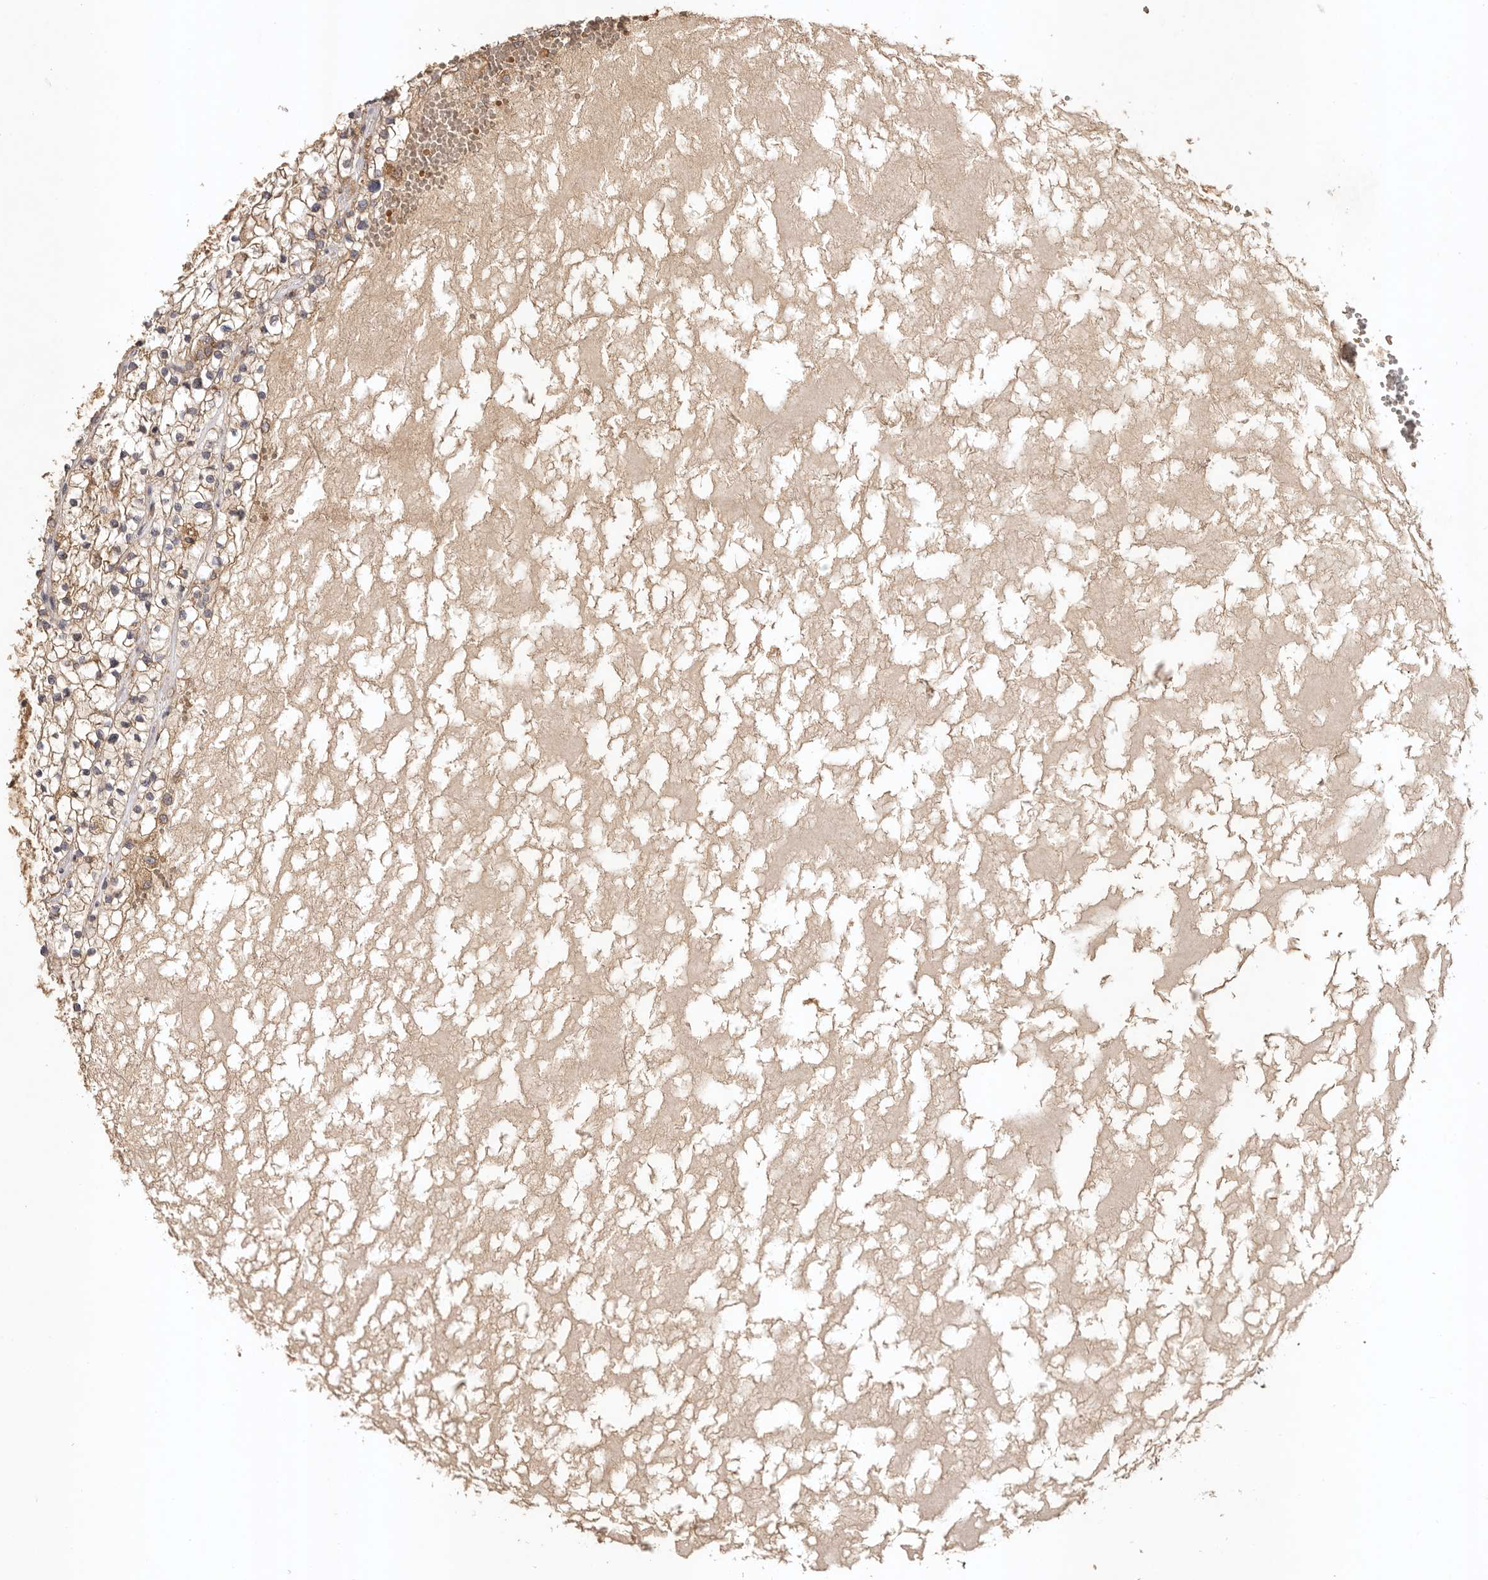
{"staining": {"intensity": "moderate", "quantity": ">75%", "location": "cytoplasmic/membranous"}, "tissue": "renal cancer", "cell_type": "Tumor cells", "image_type": "cancer", "snomed": [{"axis": "morphology", "description": "Normal tissue, NOS"}, {"axis": "morphology", "description": "Adenocarcinoma, NOS"}, {"axis": "topography", "description": "Kidney"}], "caption": "Brown immunohistochemical staining in renal cancer reveals moderate cytoplasmic/membranous positivity in about >75% of tumor cells. (DAB IHC with brightfield microscopy, high magnification).", "gene": "UBR2", "patient": {"sex": "male", "age": 68}}